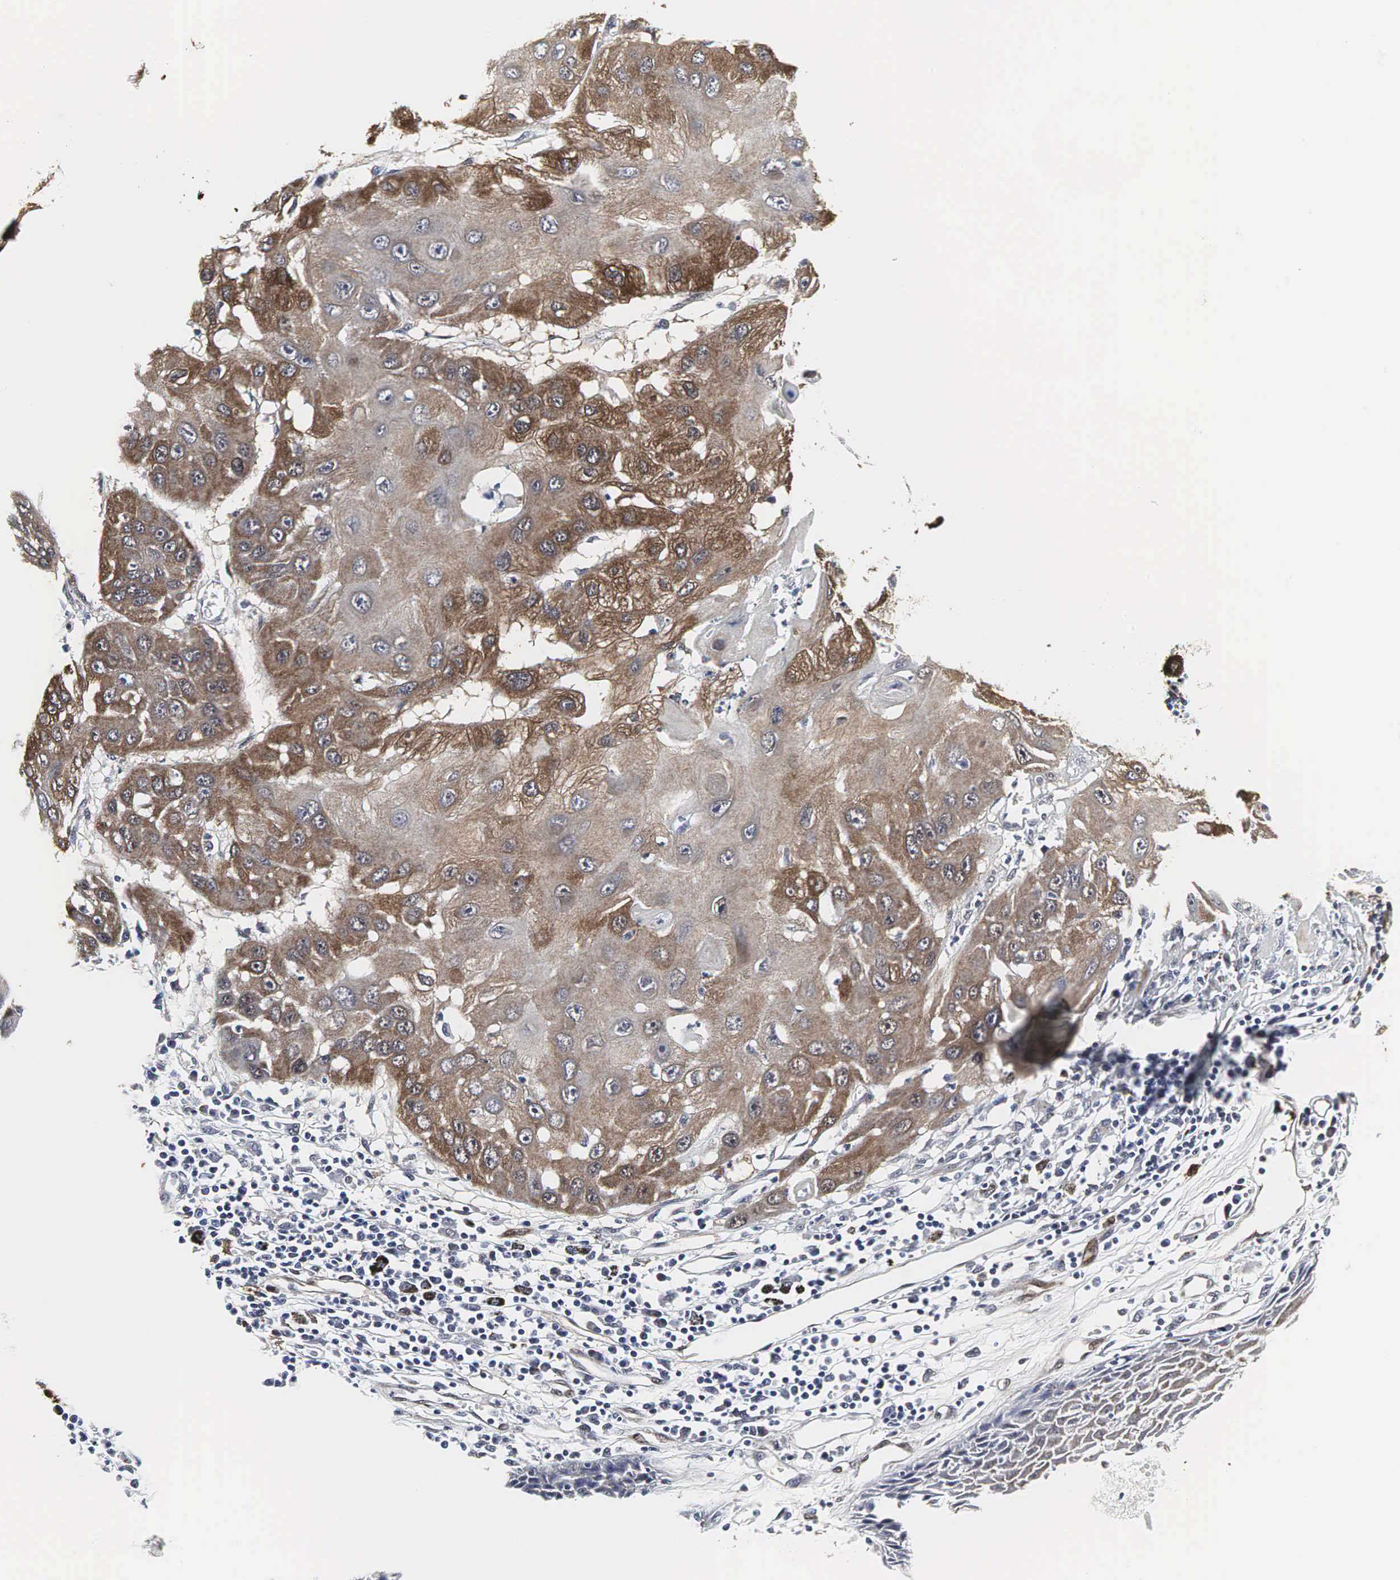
{"staining": {"intensity": "moderate", "quantity": ">75%", "location": "cytoplasmic/membranous"}, "tissue": "skin cancer", "cell_type": "Tumor cells", "image_type": "cancer", "snomed": [{"axis": "morphology", "description": "Squamous cell carcinoma, NOS"}, {"axis": "topography", "description": "Skin"}, {"axis": "topography", "description": "Anal"}], "caption": "Skin cancer stained with immunohistochemistry (IHC) demonstrates moderate cytoplasmic/membranous positivity in approximately >75% of tumor cells.", "gene": "SPIN1", "patient": {"sex": "male", "age": 61}}